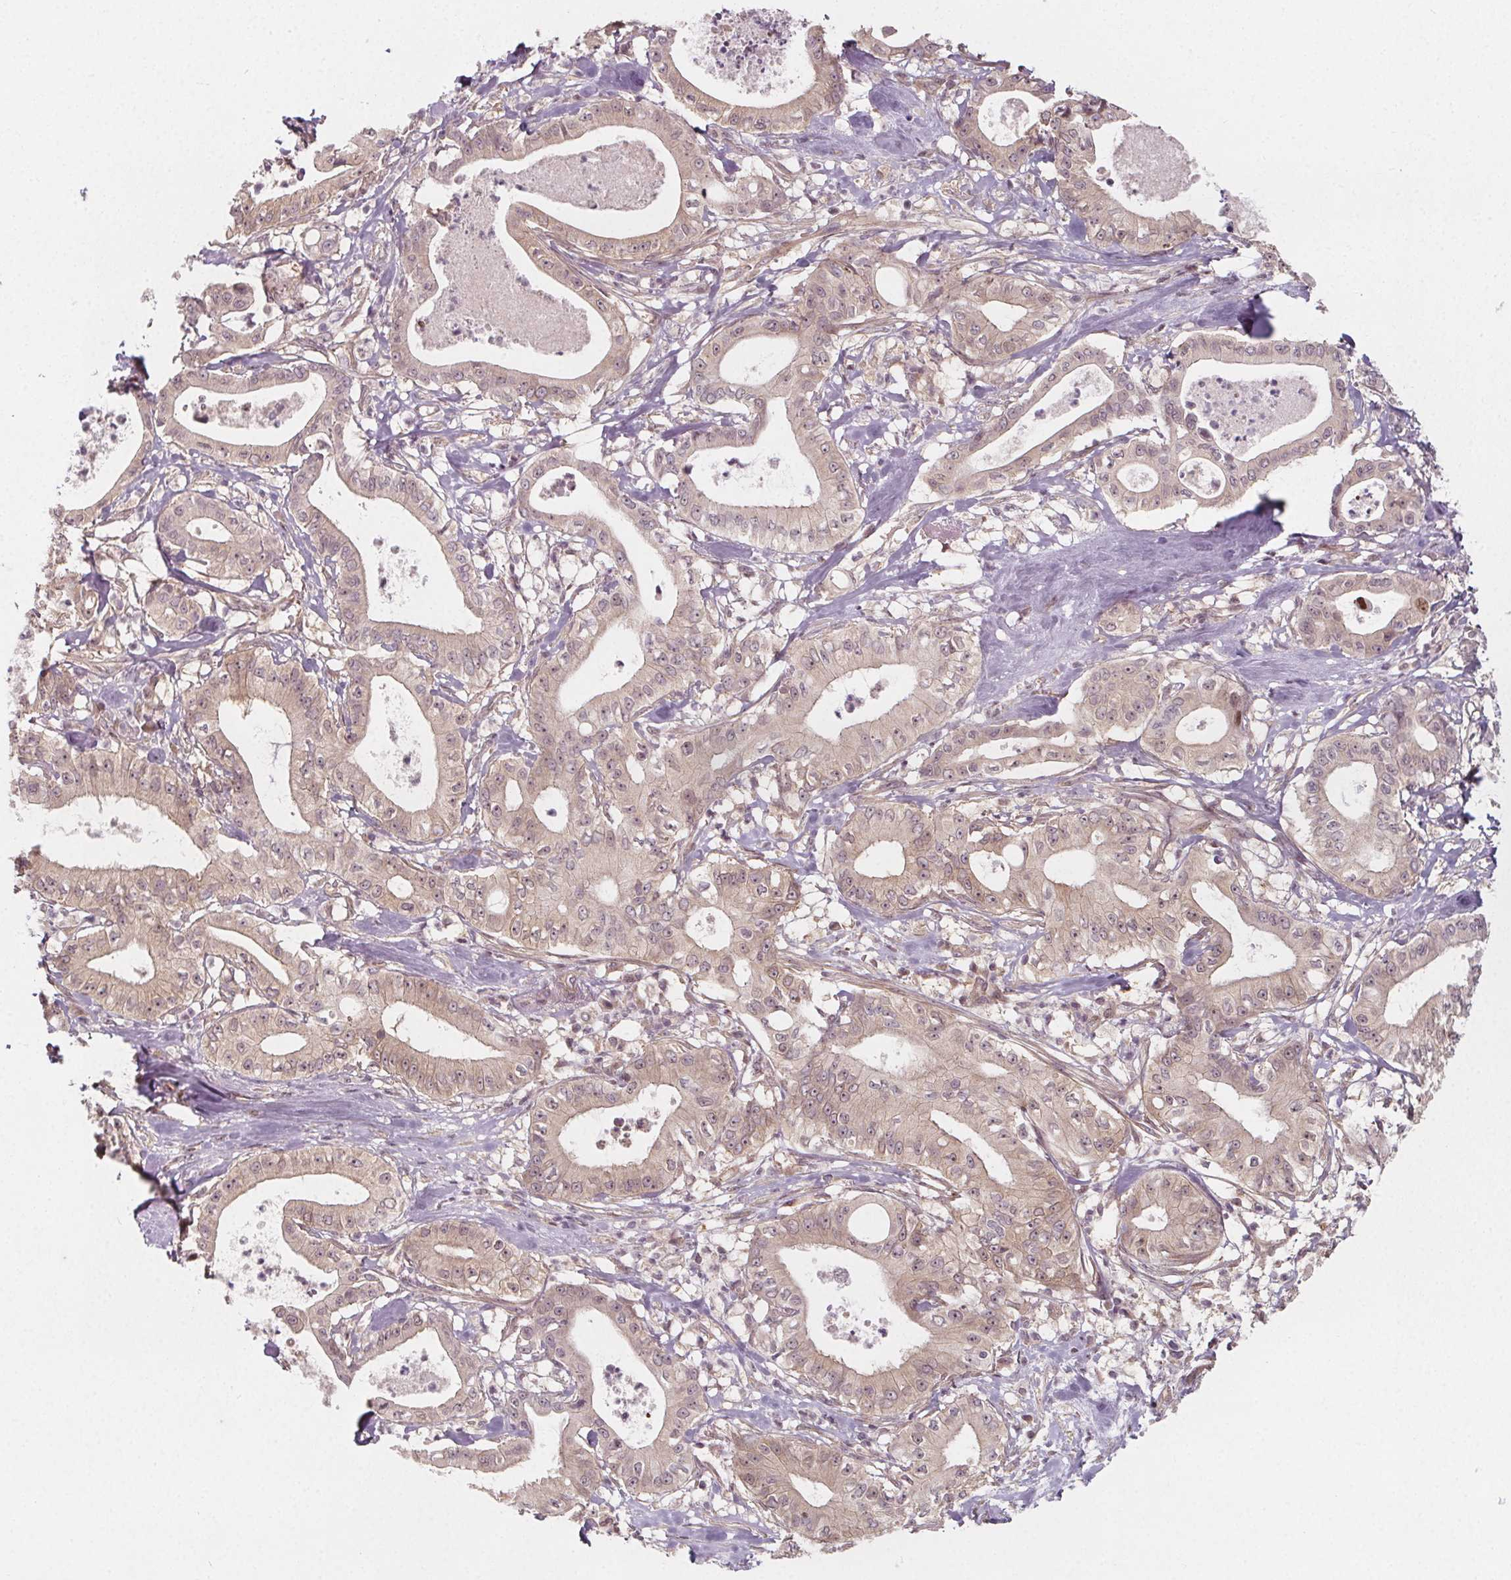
{"staining": {"intensity": "moderate", "quantity": "<25%", "location": "nuclear"}, "tissue": "pancreatic cancer", "cell_type": "Tumor cells", "image_type": "cancer", "snomed": [{"axis": "morphology", "description": "Adenocarcinoma, NOS"}, {"axis": "topography", "description": "Pancreas"}], "caption": "Immunohistochemistry (IHC) (DAB) staining of adenocarcinoma (pancreatic) exhibits moderate nuclear protein positivity in approximately <25% of tumor cells. (Stains: DAB in brown, nuclei in blue, Microscopy: brightfield microscopy at high magnification).", "gene": "AKT1S1", "patient": {"sex": "male", "age": 71}}